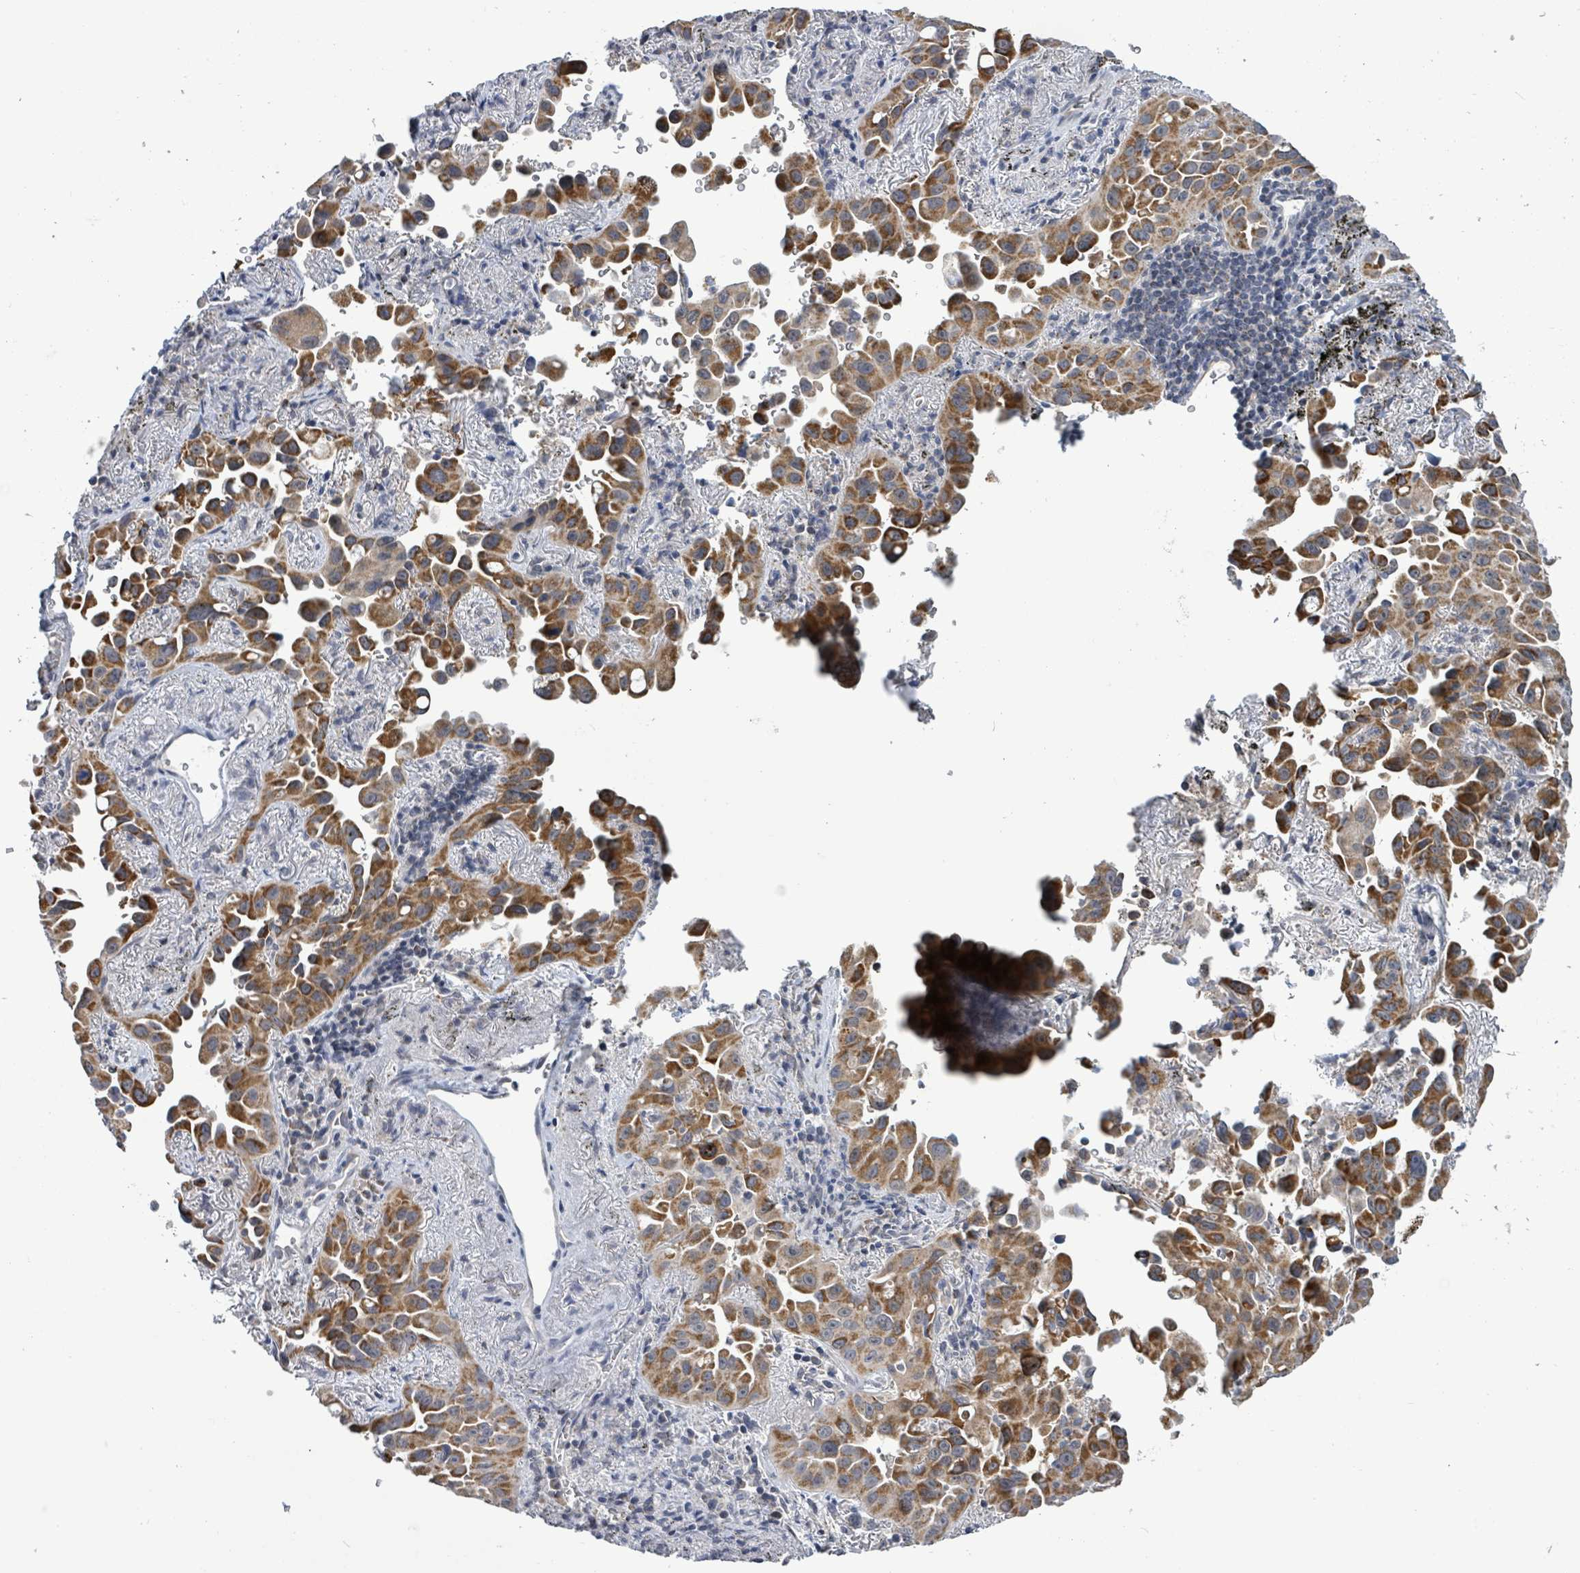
{"staining": {"intensity": "strong", "quantity": ">75%", "location": "cytoplasmic/membranous"}, "tissue": "lung cancer", "cell_type": "Tumor cells", "image_type": "cancer", "snomed": [{"axis": "morphology", "description": "Adenocarcinoma, NOS"}, {"axis": "topography", "description": "Lung"}], "caption": "An immunohistochemistry (IHC) image of neoplastic tissue is shown. Protein staining in brown labels strong cytoplasmic/membranous positivity in lung adenocarcinoma within tumor cells.", "gene": "COQ10B", "patient": {"sex": "male", "age": 68}}